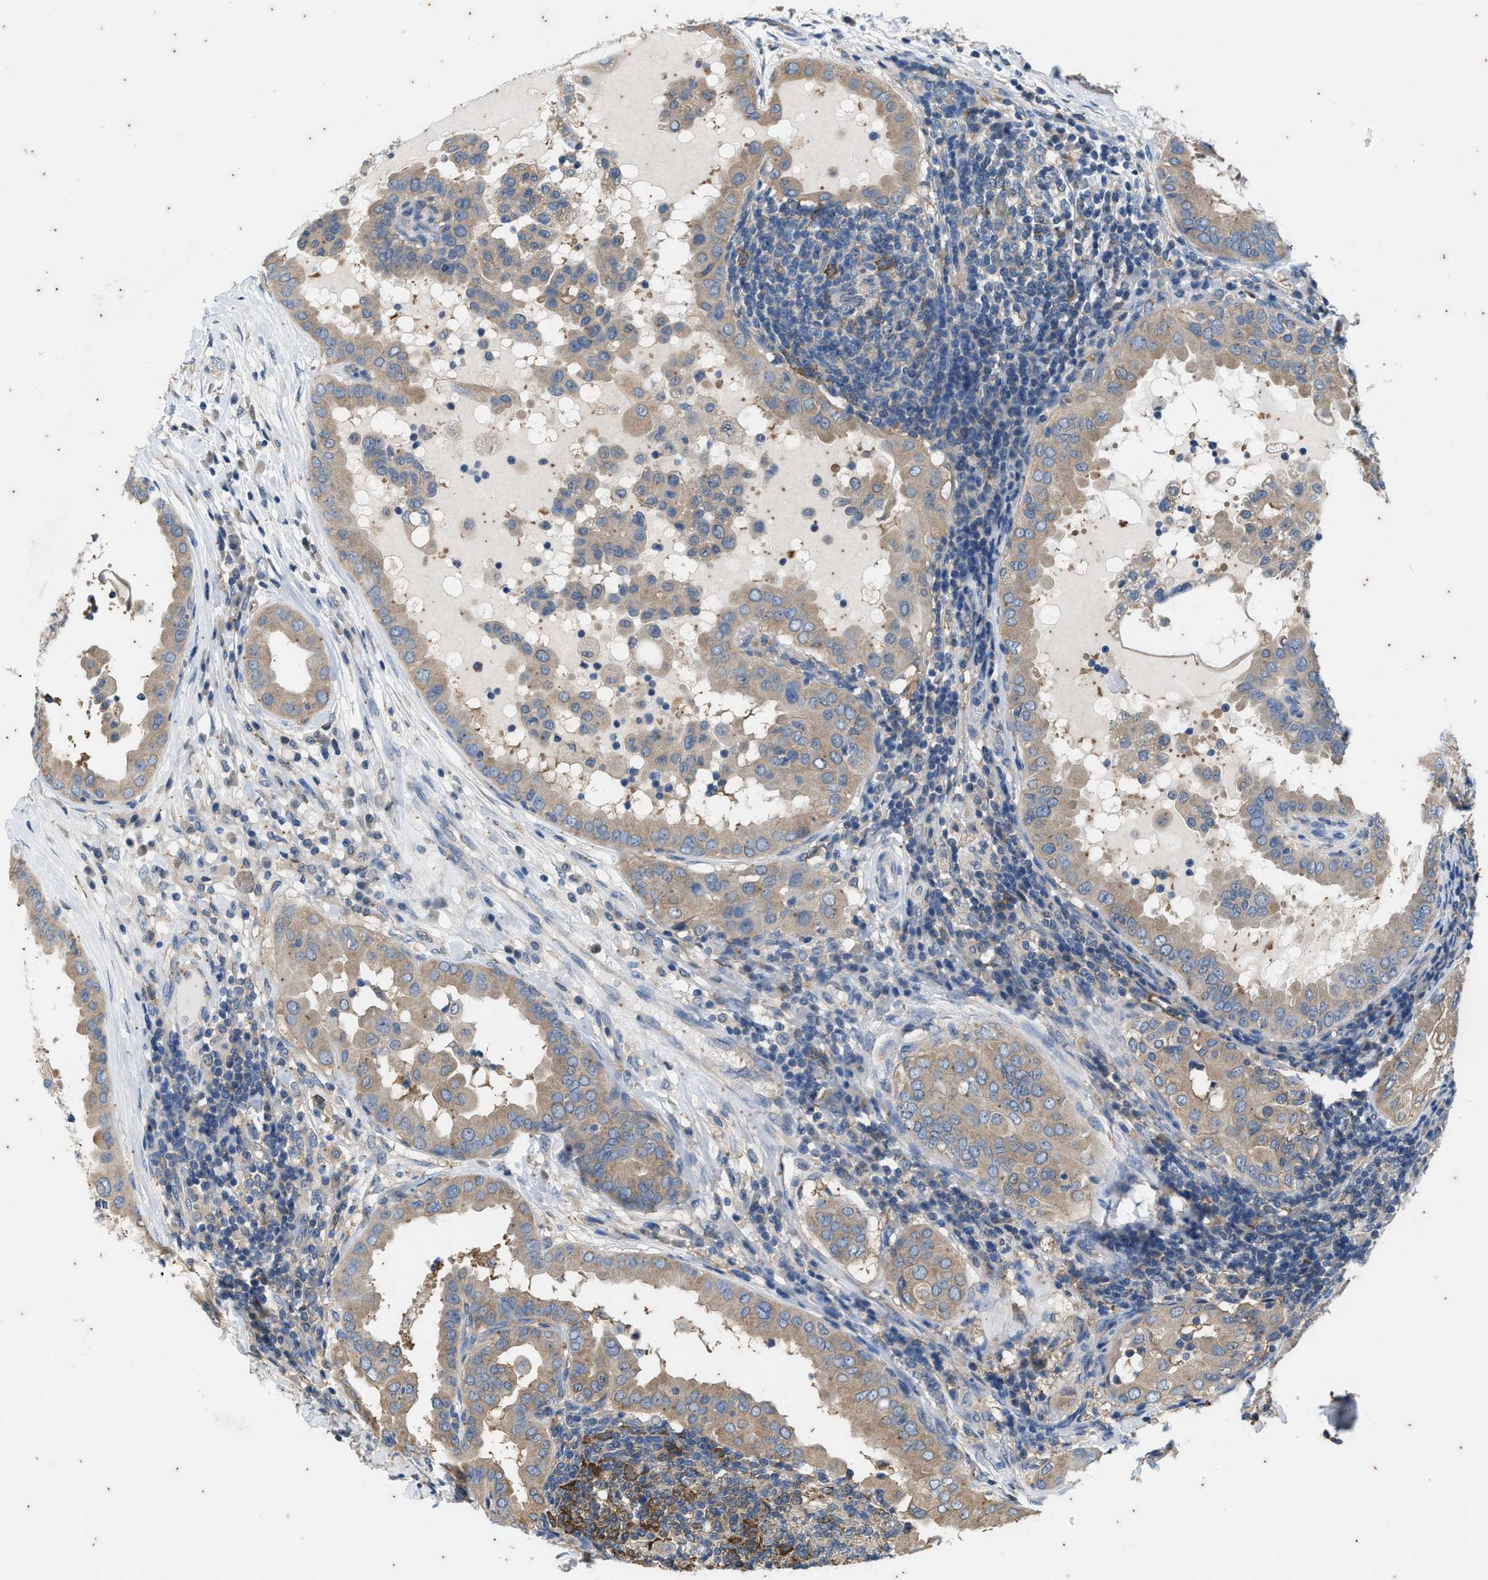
{"staining": {"intensity": "weak", "quantity": ">75%", "location": "cytoplasmic/membranous"}, "tissue": "thyroid cancer", "cell_type": "Tumor cells", "image_type": "cancer", "snomed": [{"axis": "morphology", "description": "Papillary adenocarcinoma, NOS"}, {"axis": "topography", "description": "Thyroid gland"}], "caption": "Thyroid cancer stained with a protein marker displays weak staining in tumor cells.", "gene": "COX19", "patient": {"sex": "male", "age": 33}}